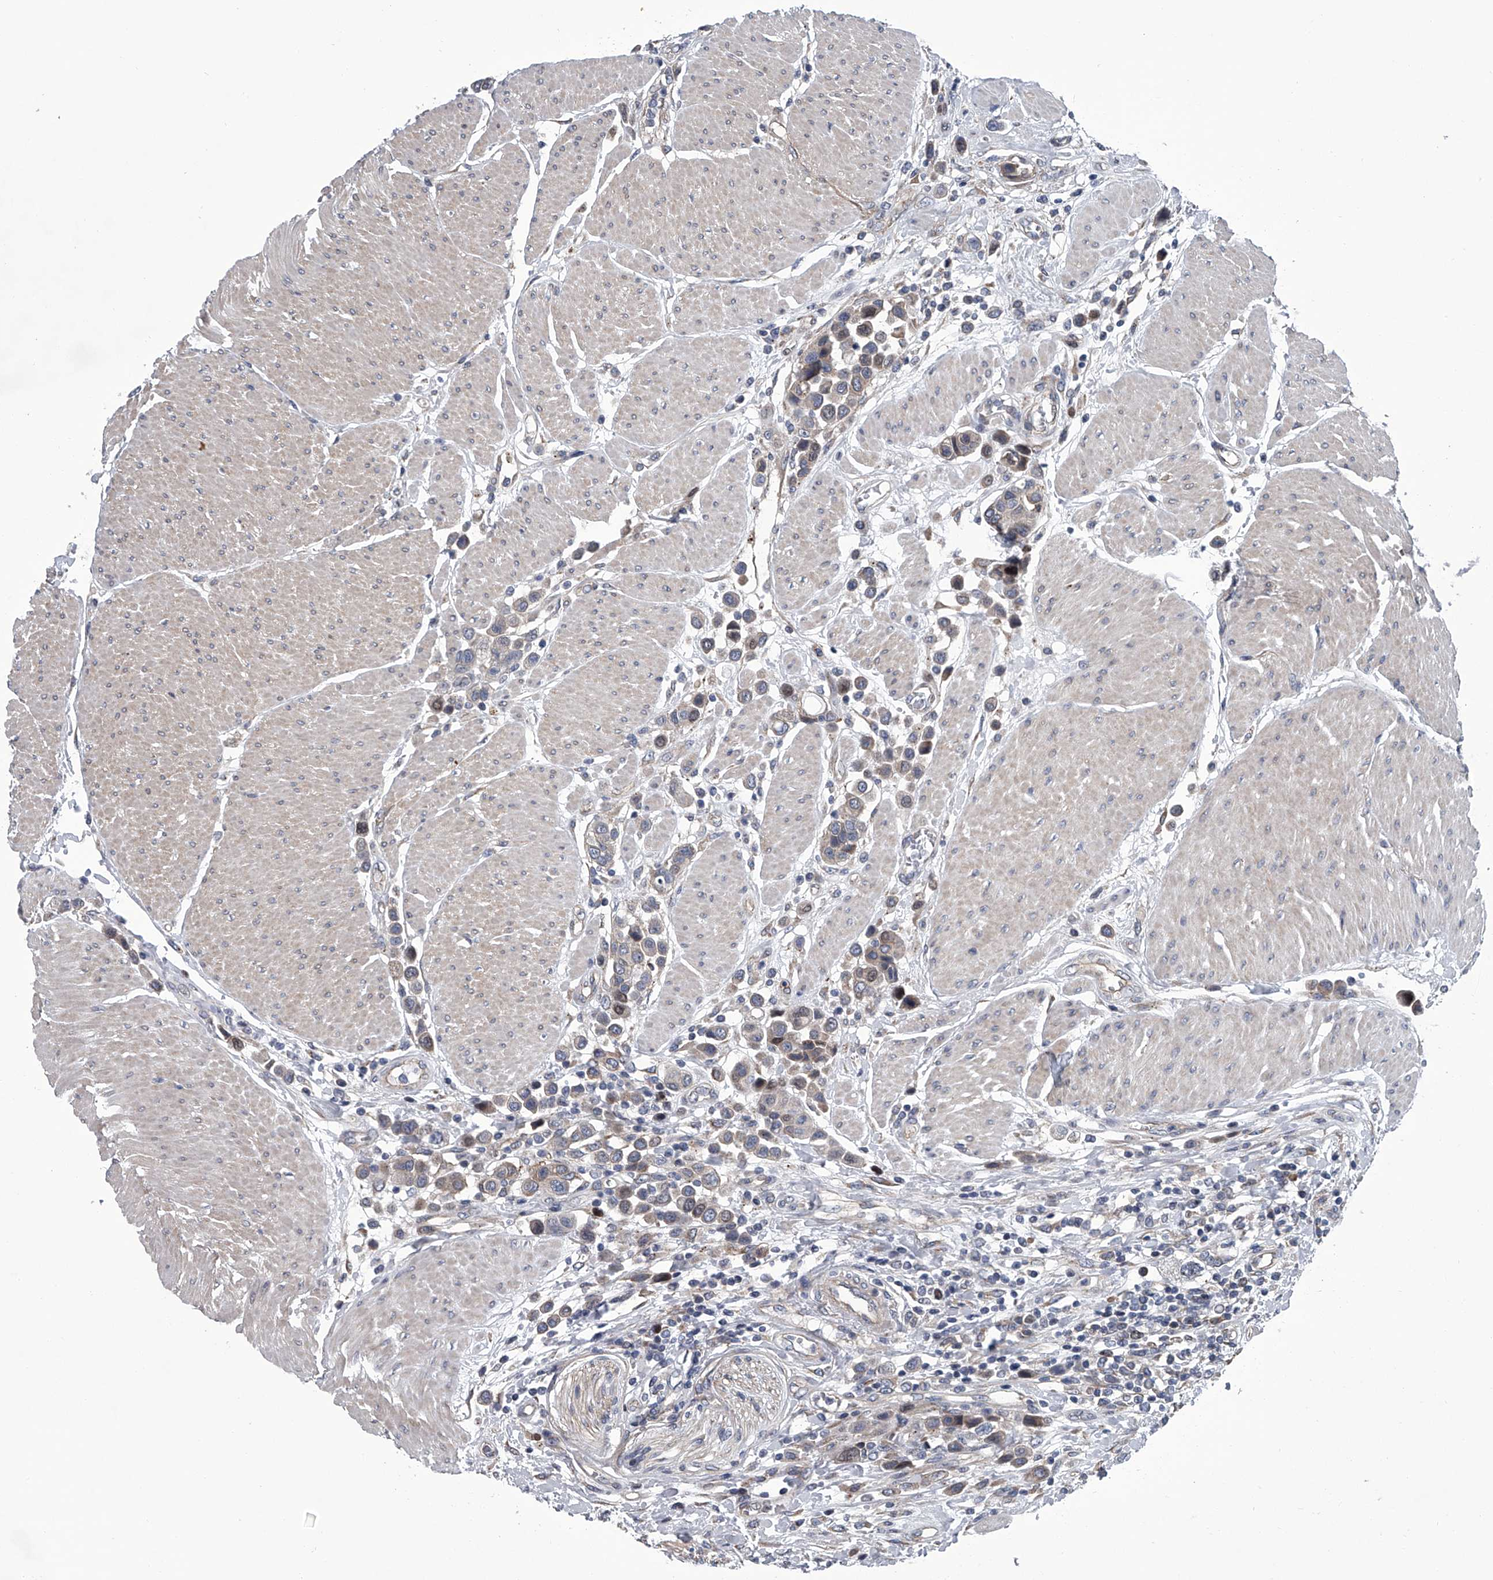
{"staining": {"intensity": "moderate", "quantity": "<25%", "location": "nuclear"}, "tissue": "urothelial cancer", "cell_type": "Tumor cells", "image_type": "cancer", "snomed": [{"axis": "morphology", "description": "Urothelial carcinoma, High grade"}, {"axis": "topography", "description": "Urinary bladder"}], "caption": "Protein staining of high-grade urothelial carcinoma tissue demonstrates moderate nuclear staining in about <25% of tumor cells.", "gene": "ABCG1", "patient": {"sex": "male", "age": 50}}